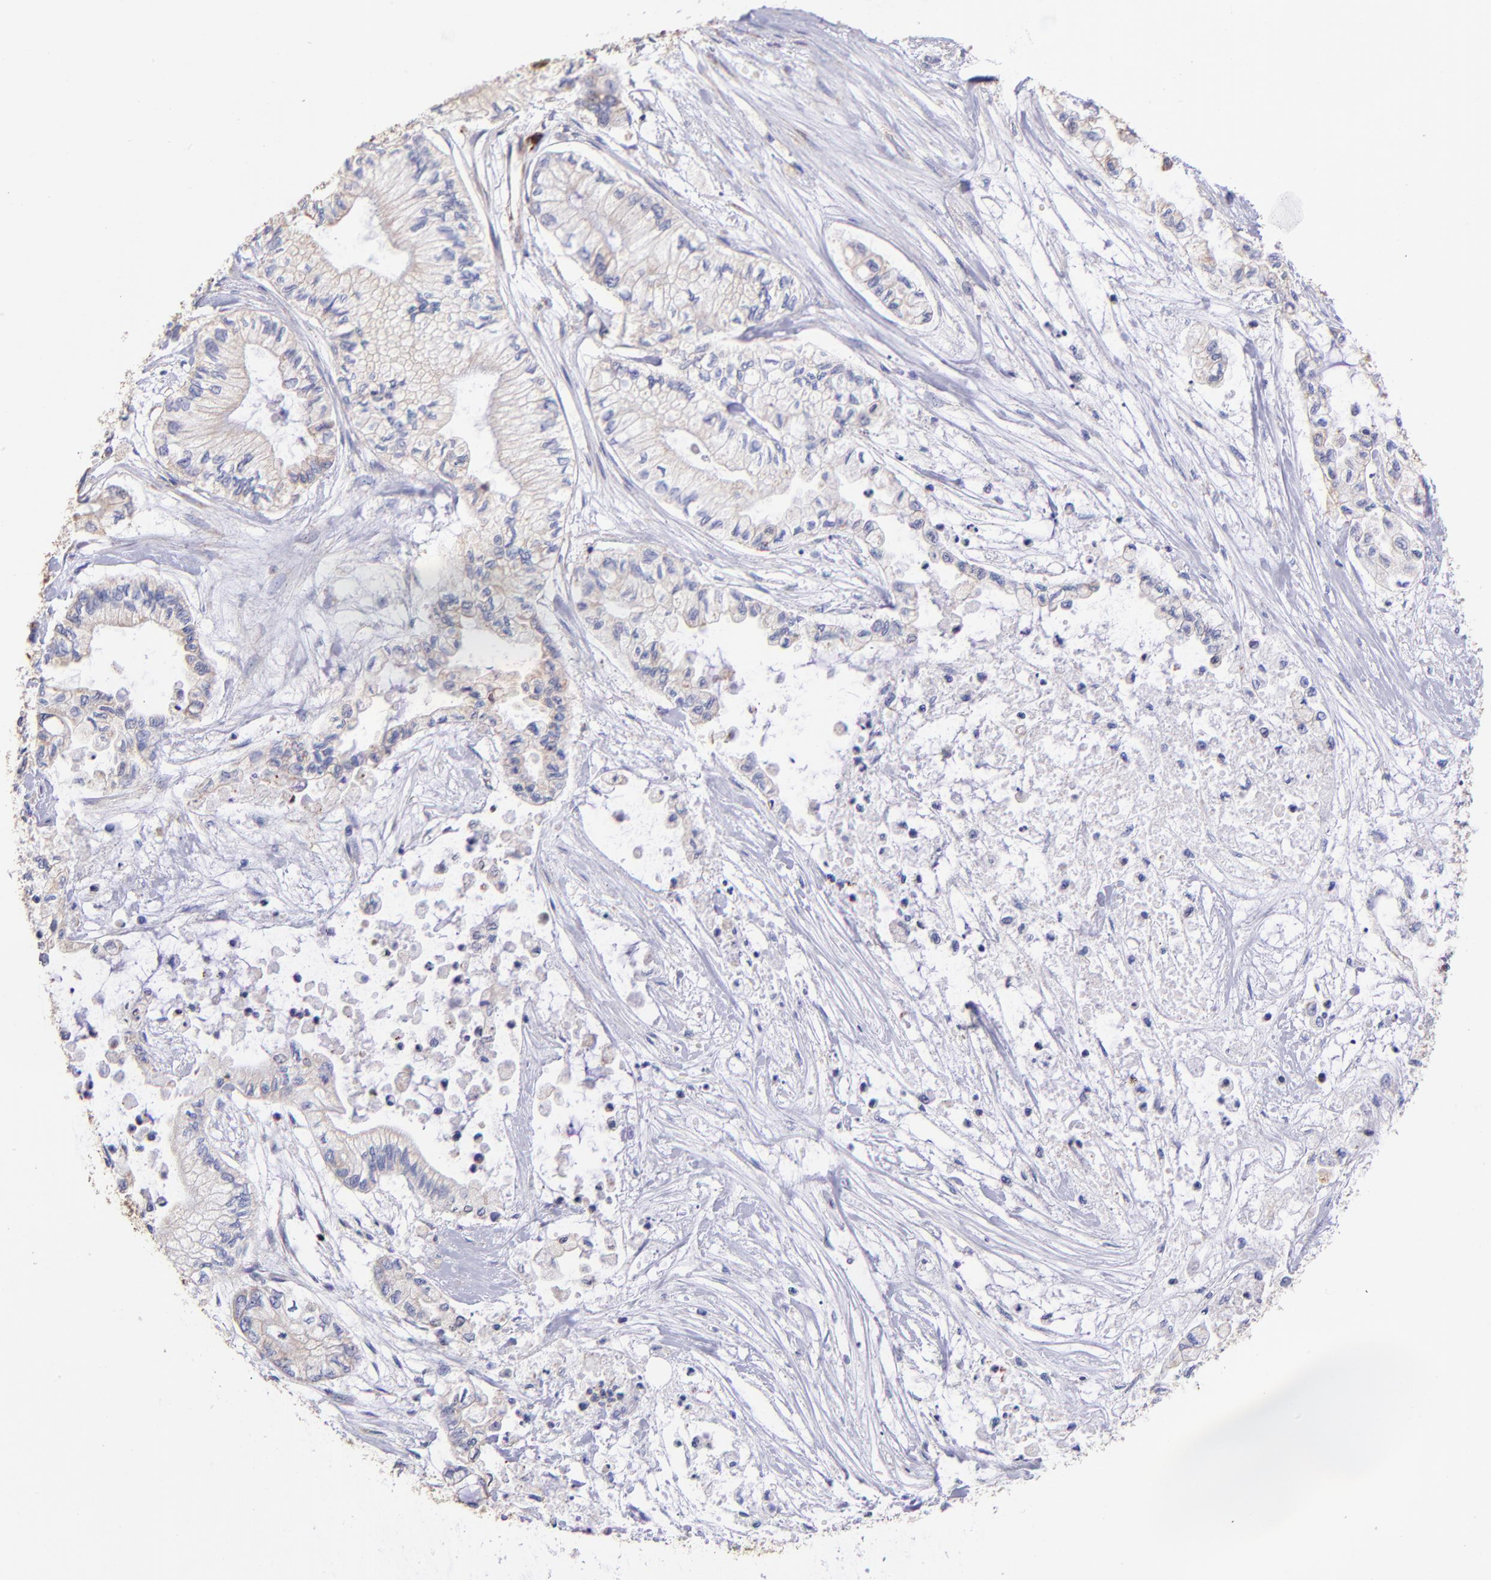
{"staining": {"intensity": "weak", "quantity": ">75%", "location": "cytoplasmic/membranous"}, "tissue": "pancreatic cancer", "cell_type": "Tumor cells", "image_type": "cancer", "snomed": [{"axis": "morphology", "description": "Adenocarcinoma, NOS"}, {"axis": "topography", "description": "Pancreas"}], "caption": "Immunohistochemistry (IHC) histopathology image of pancreatic cancer (adenocarcinoma) stained for a protein (brown), which displays low levels of weak cytoplasmic/membranous positivity in approximately >75% of tumor cells.", "gene": "PREX1", "patient": {"sex": "male", "age": 79}}